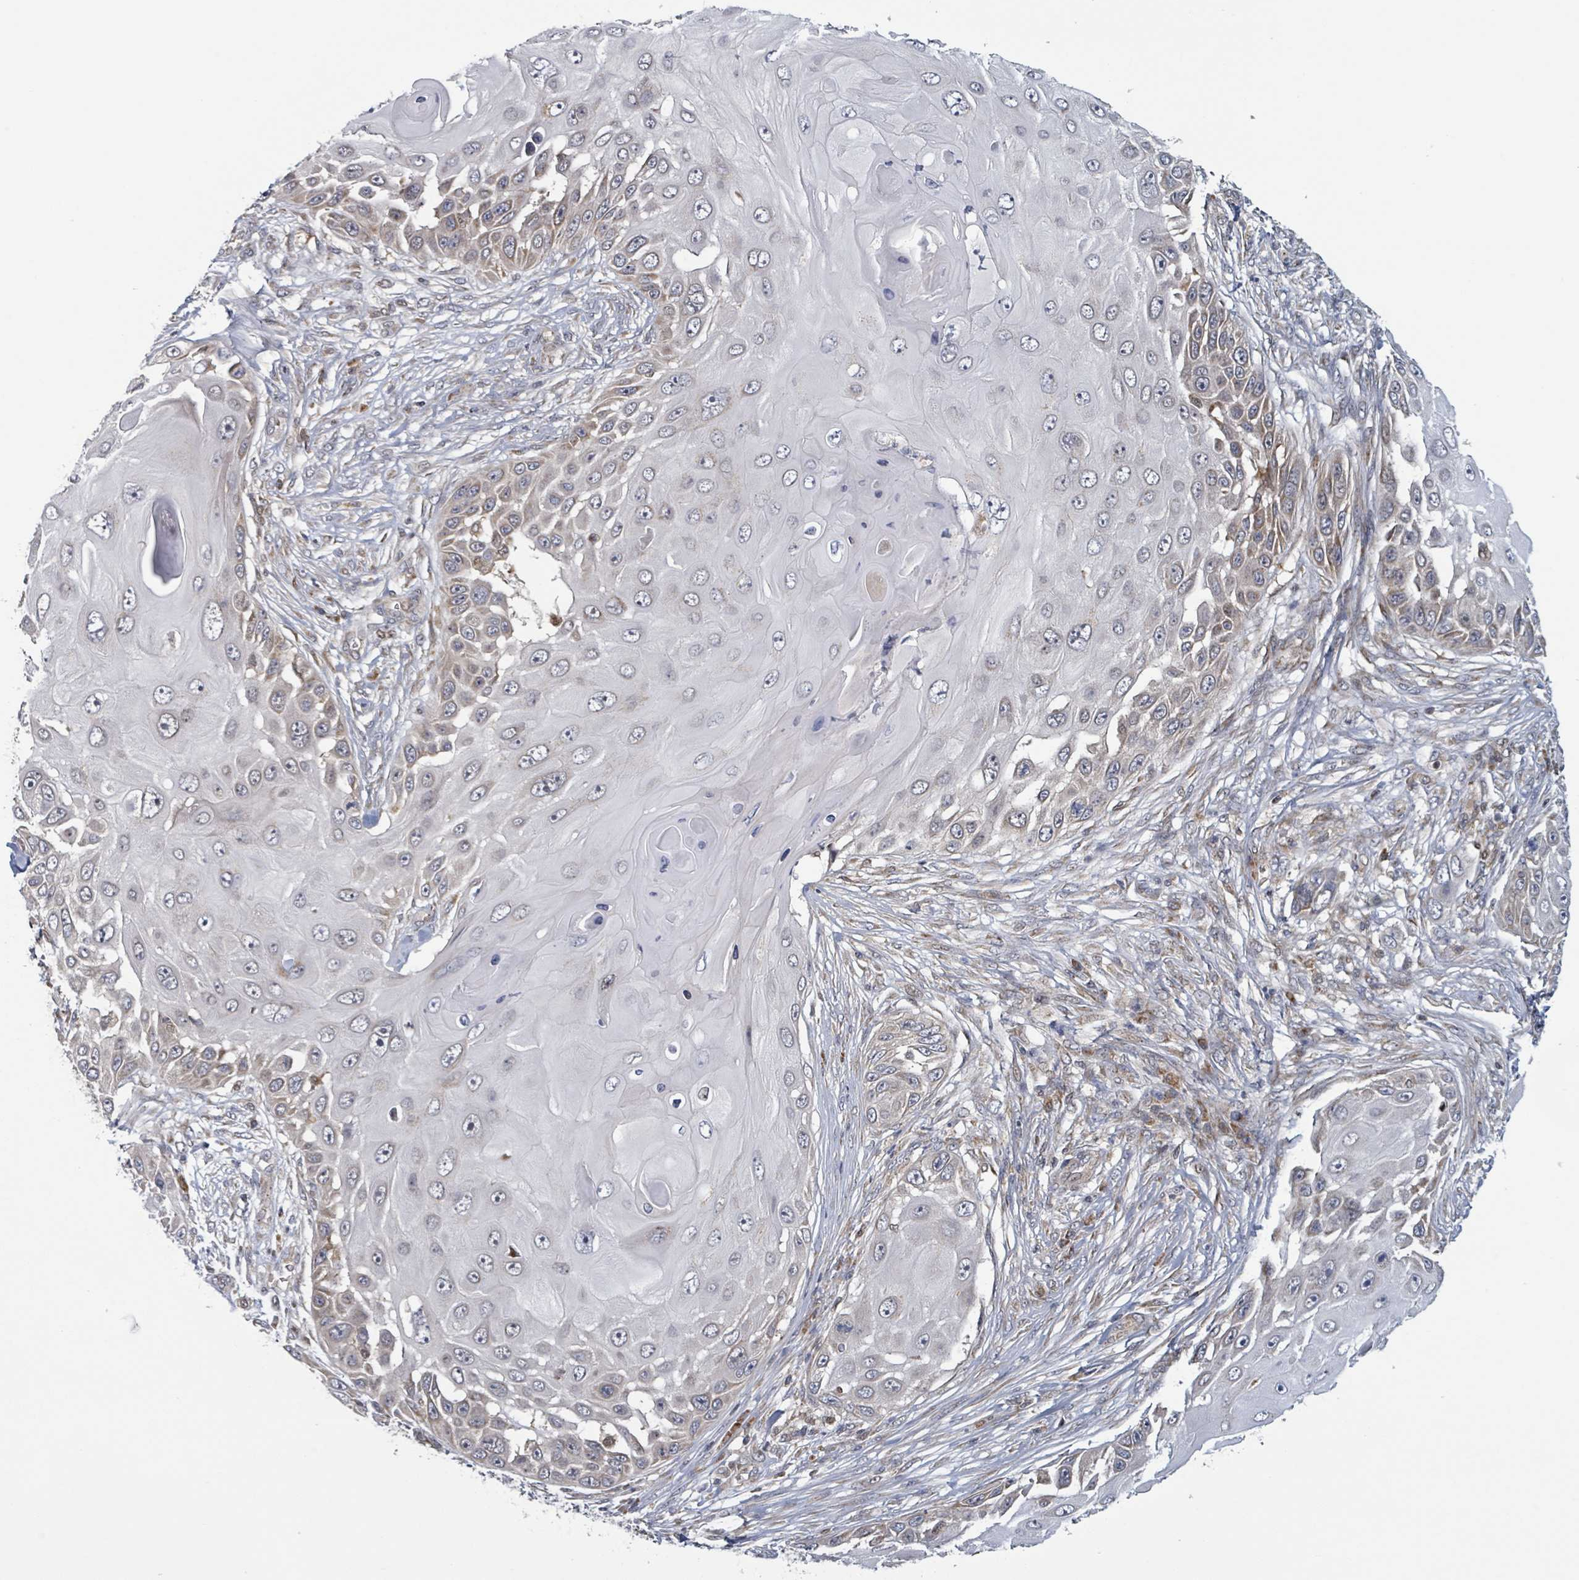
{"staining": {"intensity": "moderate", "quantity": "25%-75%", "location": "cytoplasmic/membranous"}, "tissue": "skin cancer", "cell_type": "Tumor cells", "image_type": "cancer", "snomed": [{"axis": "morphology", "description": "Squamous cell carcinoma, NOS"}, {"axis": "topography", "description": "Skin"}], "caption": "Protein staining of skin cancer tissue exhibits moderate cytoplasmic/membranous staining in approximately 25%-75% of tumor cells. (Brightfield microscopy of DAB IHC at high magnification).", "gene": "HIVEP1", "patient": {"sex": "female", "age": 44}}